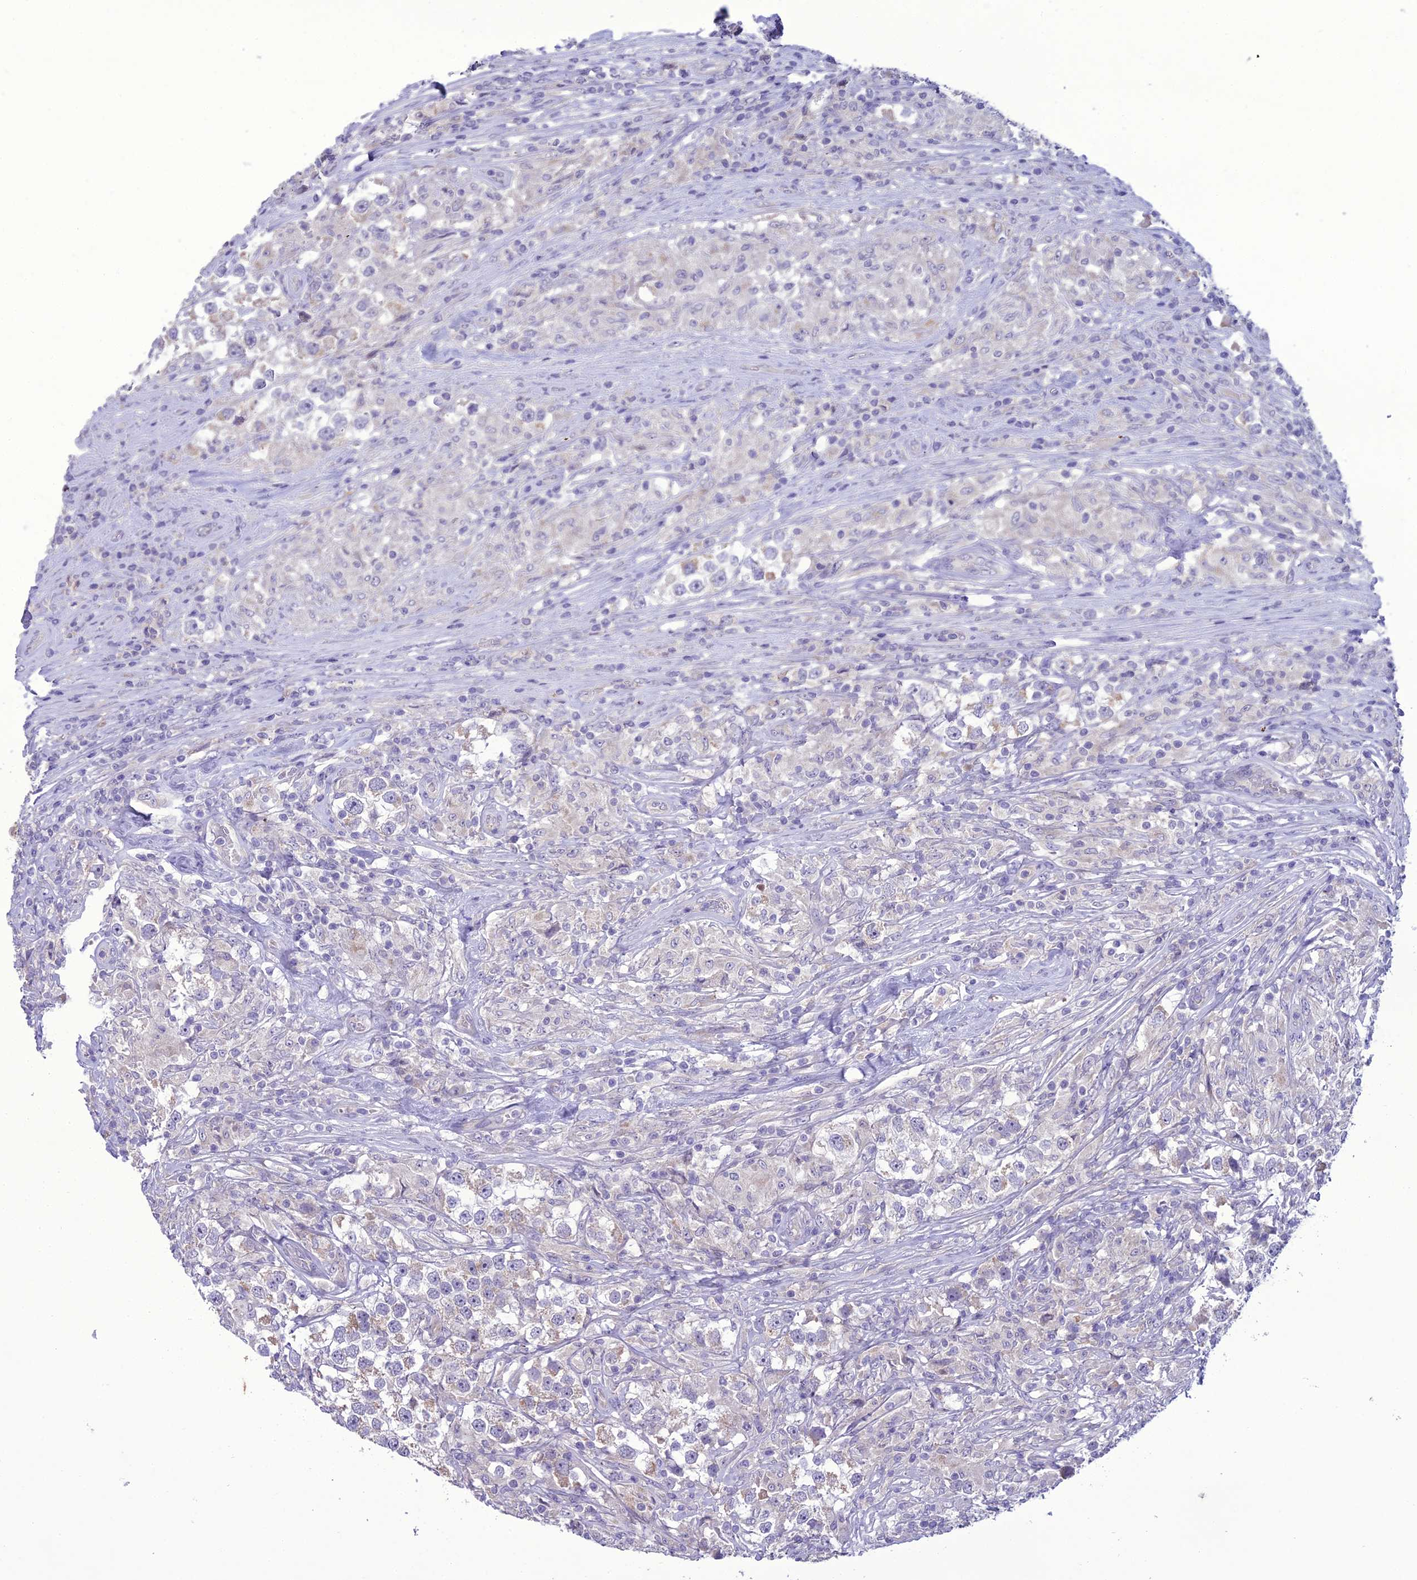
{"staining": {"intensity": "weak", "quantity": "<25%", "location": "cytoplasmic/membranous"}, "tissue": "testis cancer", "cell_type": "Tumor cells", "image_type": "cancer", "snomed": [{"axis": "morphology", "description": "Seminoma, NOS"}, {"axis": "topography", "description": "Testis"}], "caption": "Immunohistochemistry of human seminoma (testis) displays no staining in tumor cells.", "gene": "SCRT1", "patient": {"sex": "male", "age": 46}}